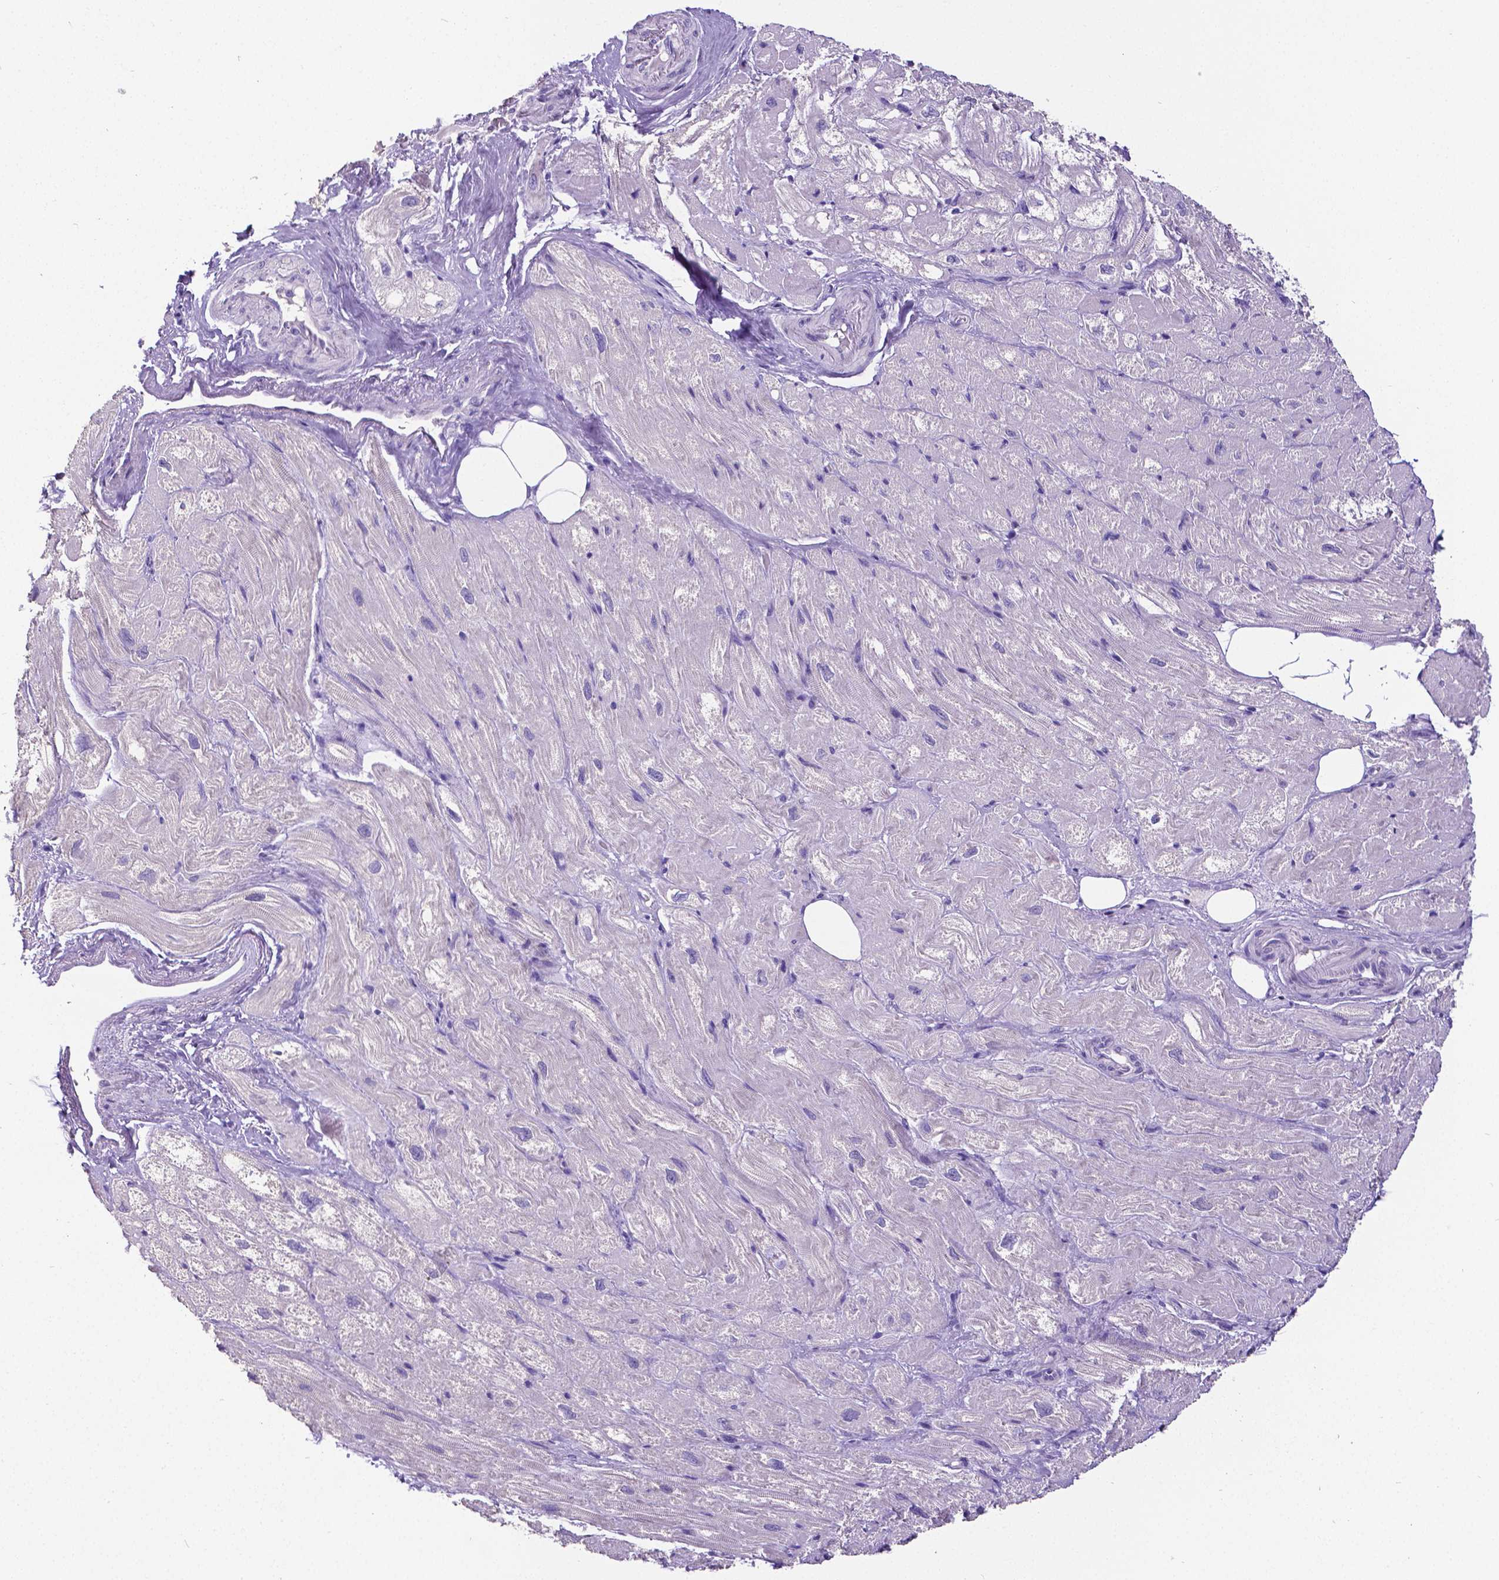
{"staining": {"intensity": "negative", "quantity": "none", "location": "none"}, "tissue": "heart muscle", "cell_type": "Cardiomyocytes", "image_type": "normal", "snomed": [{"axis": "morphology", "description": "Normal tissue, NOS"}, {"axis": "topography", "description": "Heart"}], "caption": "This is an immunohistochemistry photomicrograph of unremarkable human heart muscle. There is no expression in cardiomyocytes.", "gene": "SATB2", "patient": {"sex": "female", "age": 69}}